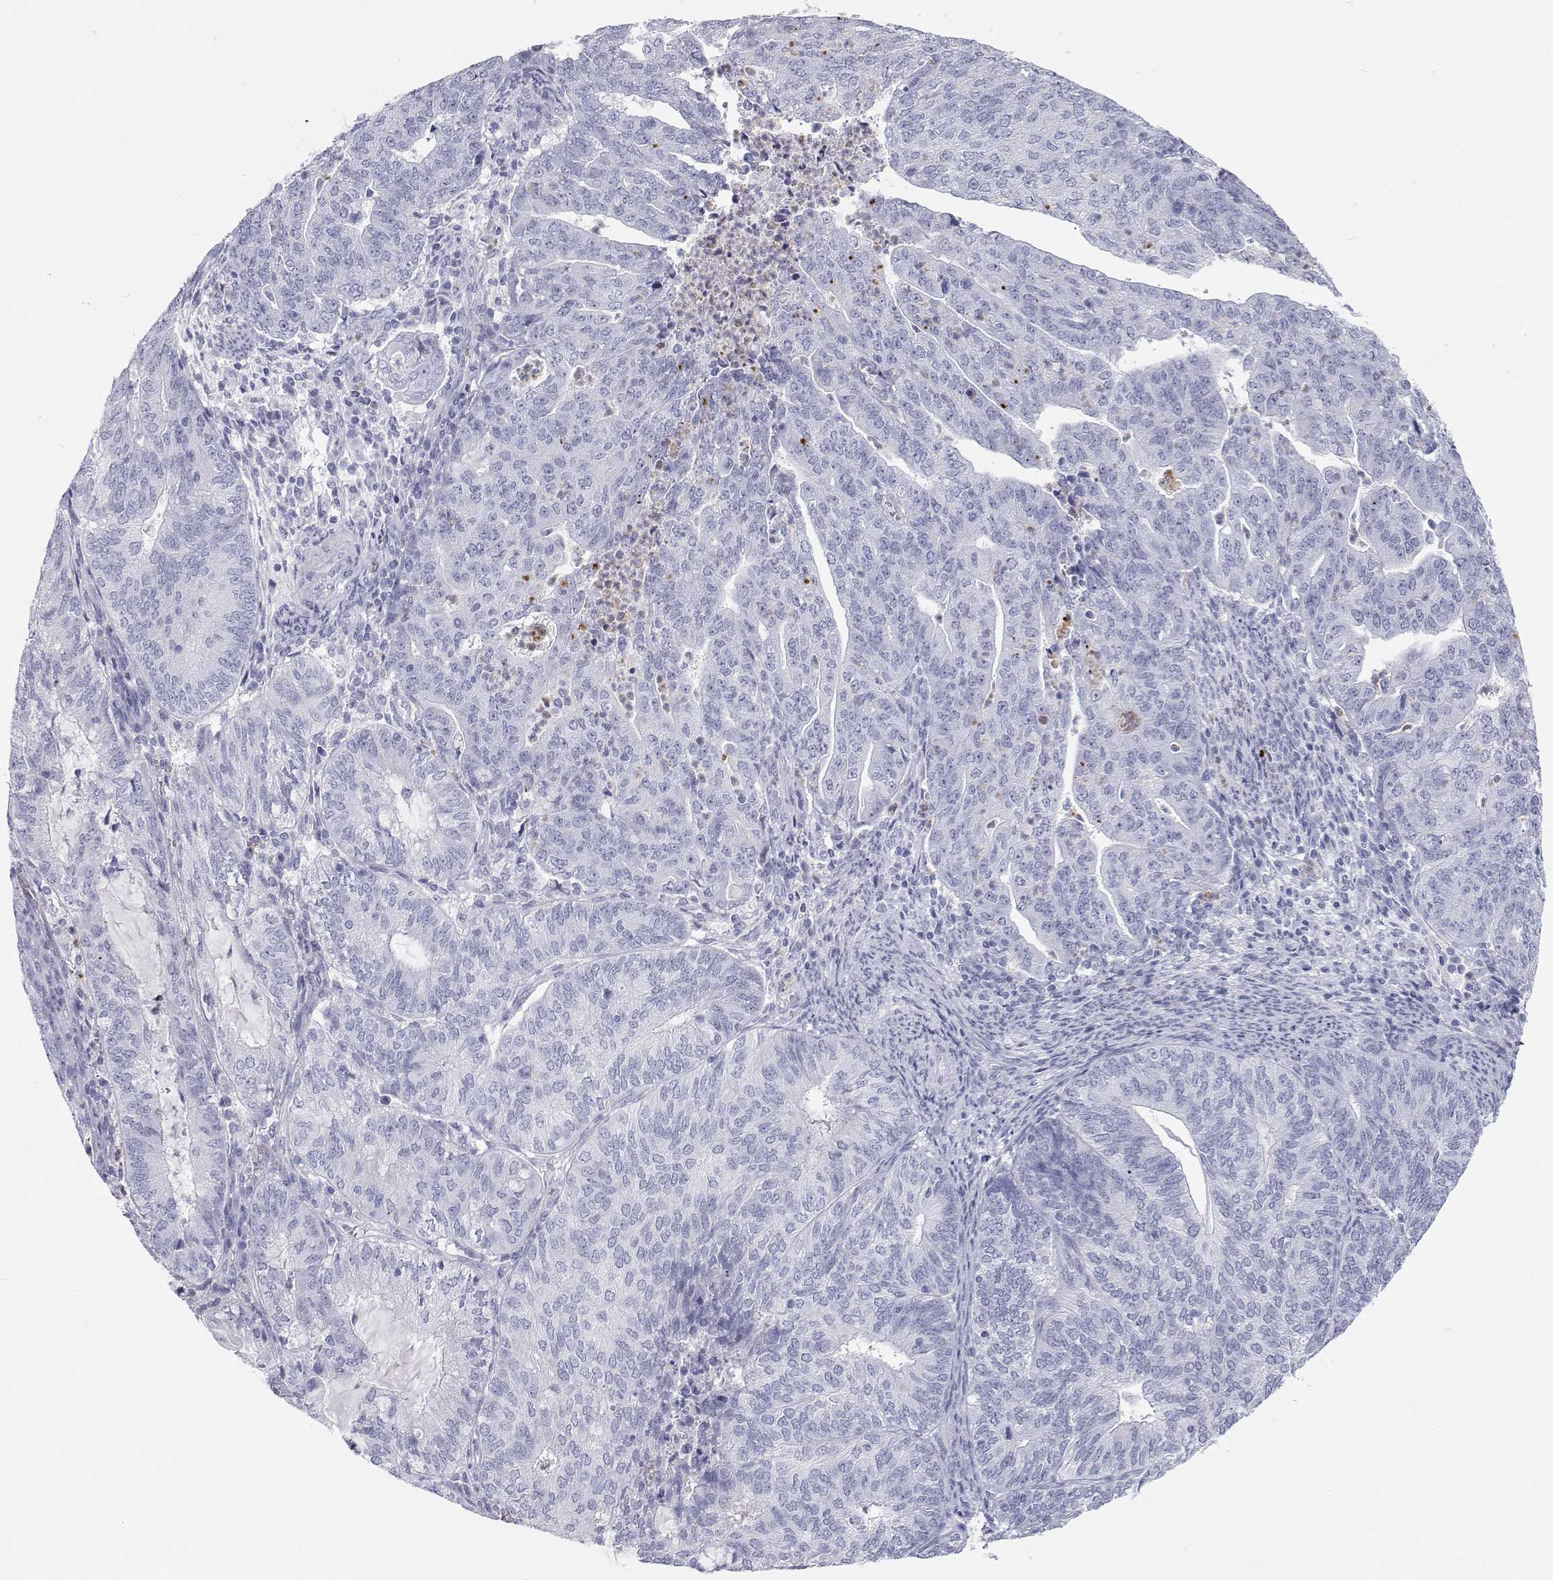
{"staining": {"intensity": "negative", "quantity": "none", "location": "none"}, "tissue": "endometrial cancer", "cell_type": "Tumor cells", "image_type": "cancer", "snomed": [{"axis": "morphology", "description": "Adenocarcinoma, NOS"}, {"axis": "topography", "description": "Endometrium"}], "caption": "Endometrial cancer (adenocarcinoma) stained for a protein using immunohistochemistry reveals no expression tumor cells.", "gene": "SFTPB", "patient": {"sex": "female", "age": 82}}